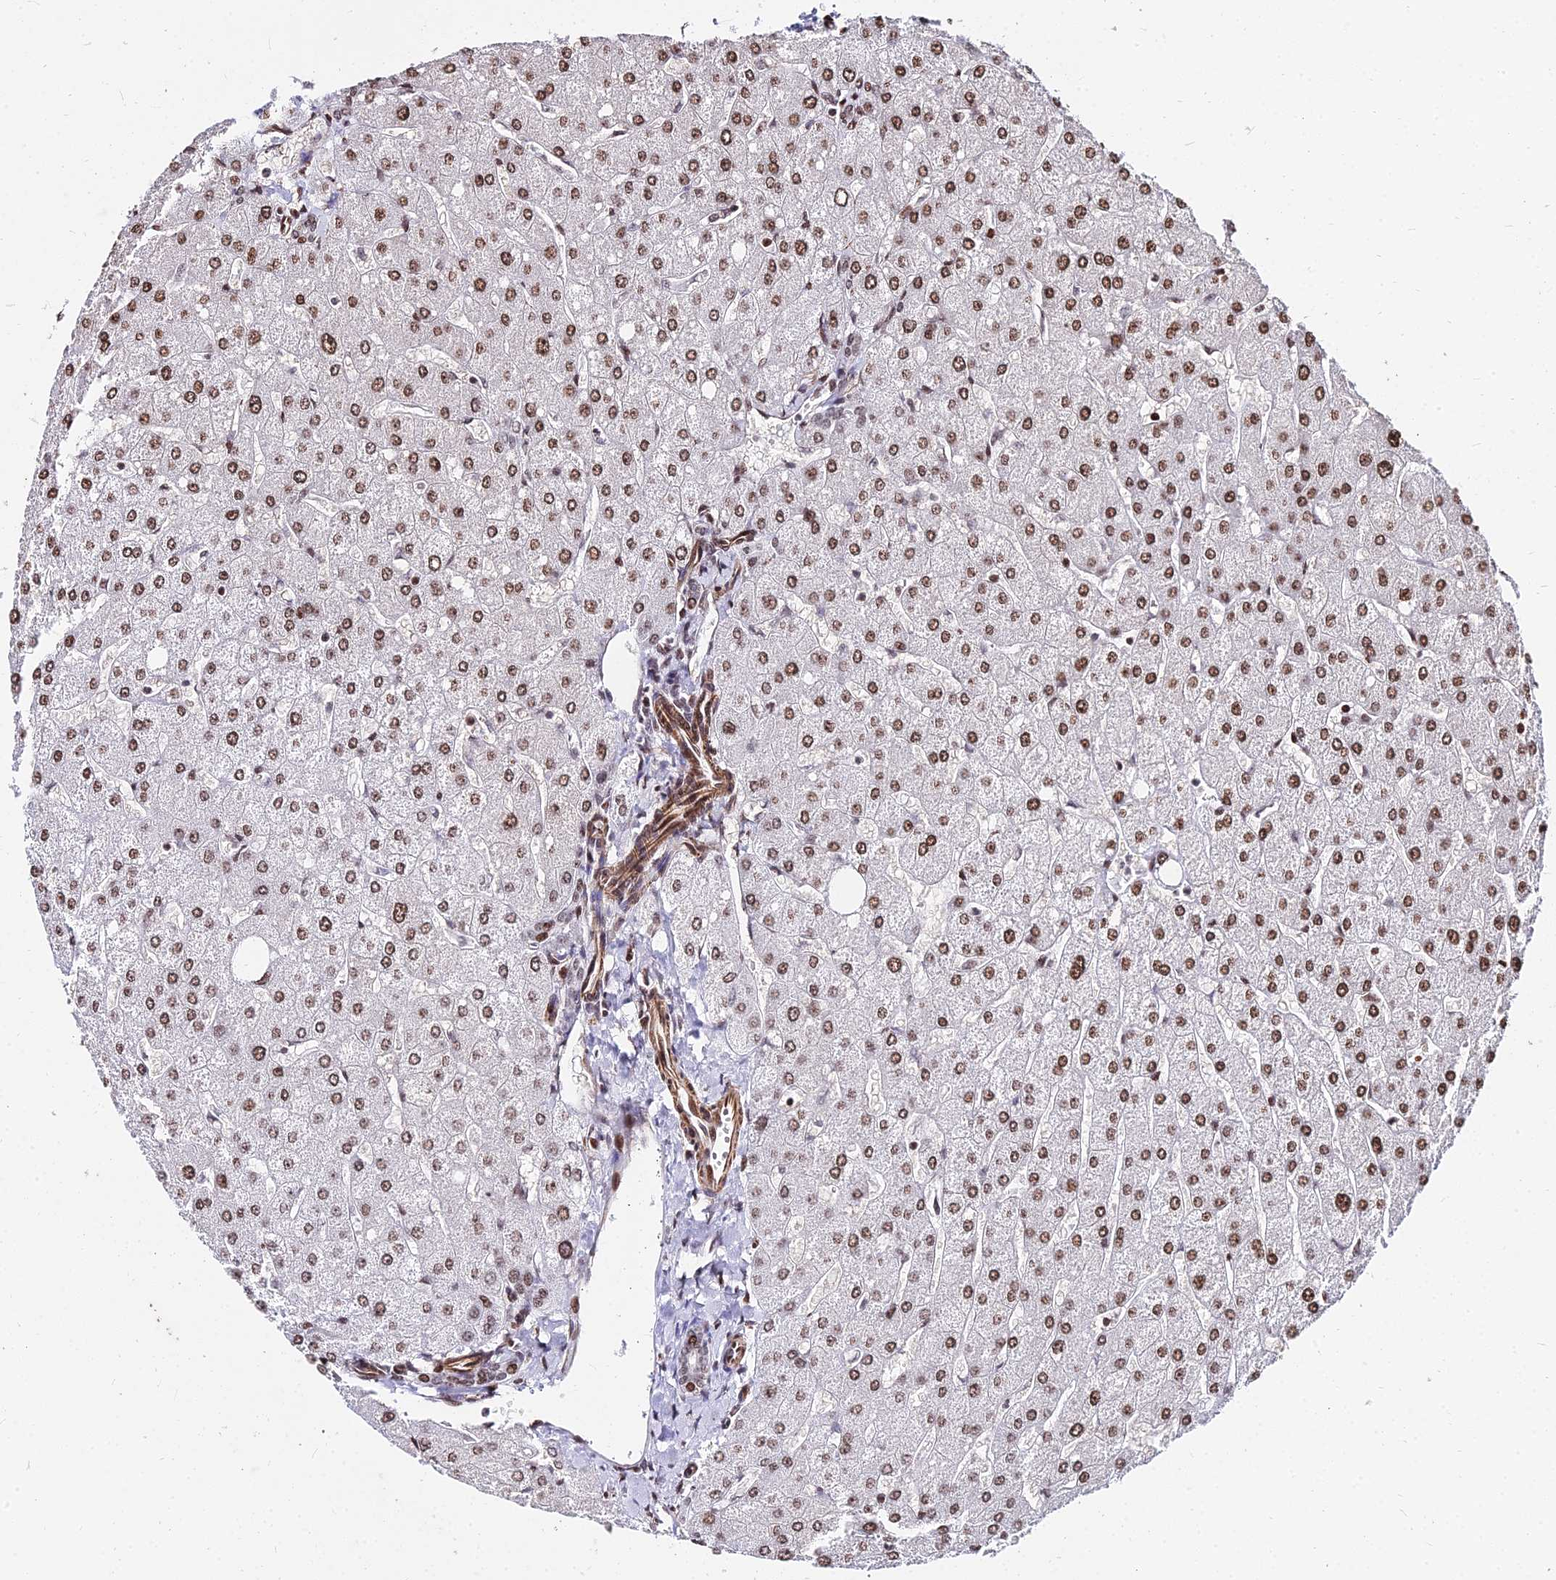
{"staining": {"intensity": "weak", "quantity": ">75%", "location": "nuclear"}, "tissue": "liver", "cell_type": "Cholangiocytes", "image_type": "normal", "snomed": [{"axis": "morphology", "description": "Normal tissue, NOS"}, {"axis": "topography", "description": "Liver"}], "caption": "Immunohistochemical staining of benign liver demonstrates weak nuclear protein staining in approximately >75% of cholangiocytes. The staining is performed using DAB (3,3'-diaminobenzidine) brown chromogen to label protein expression. The nuclei are counter-stained blue using hematoxylin.", "gene": "NYAP2", "patient": {"sex": "male", "age": 55}}